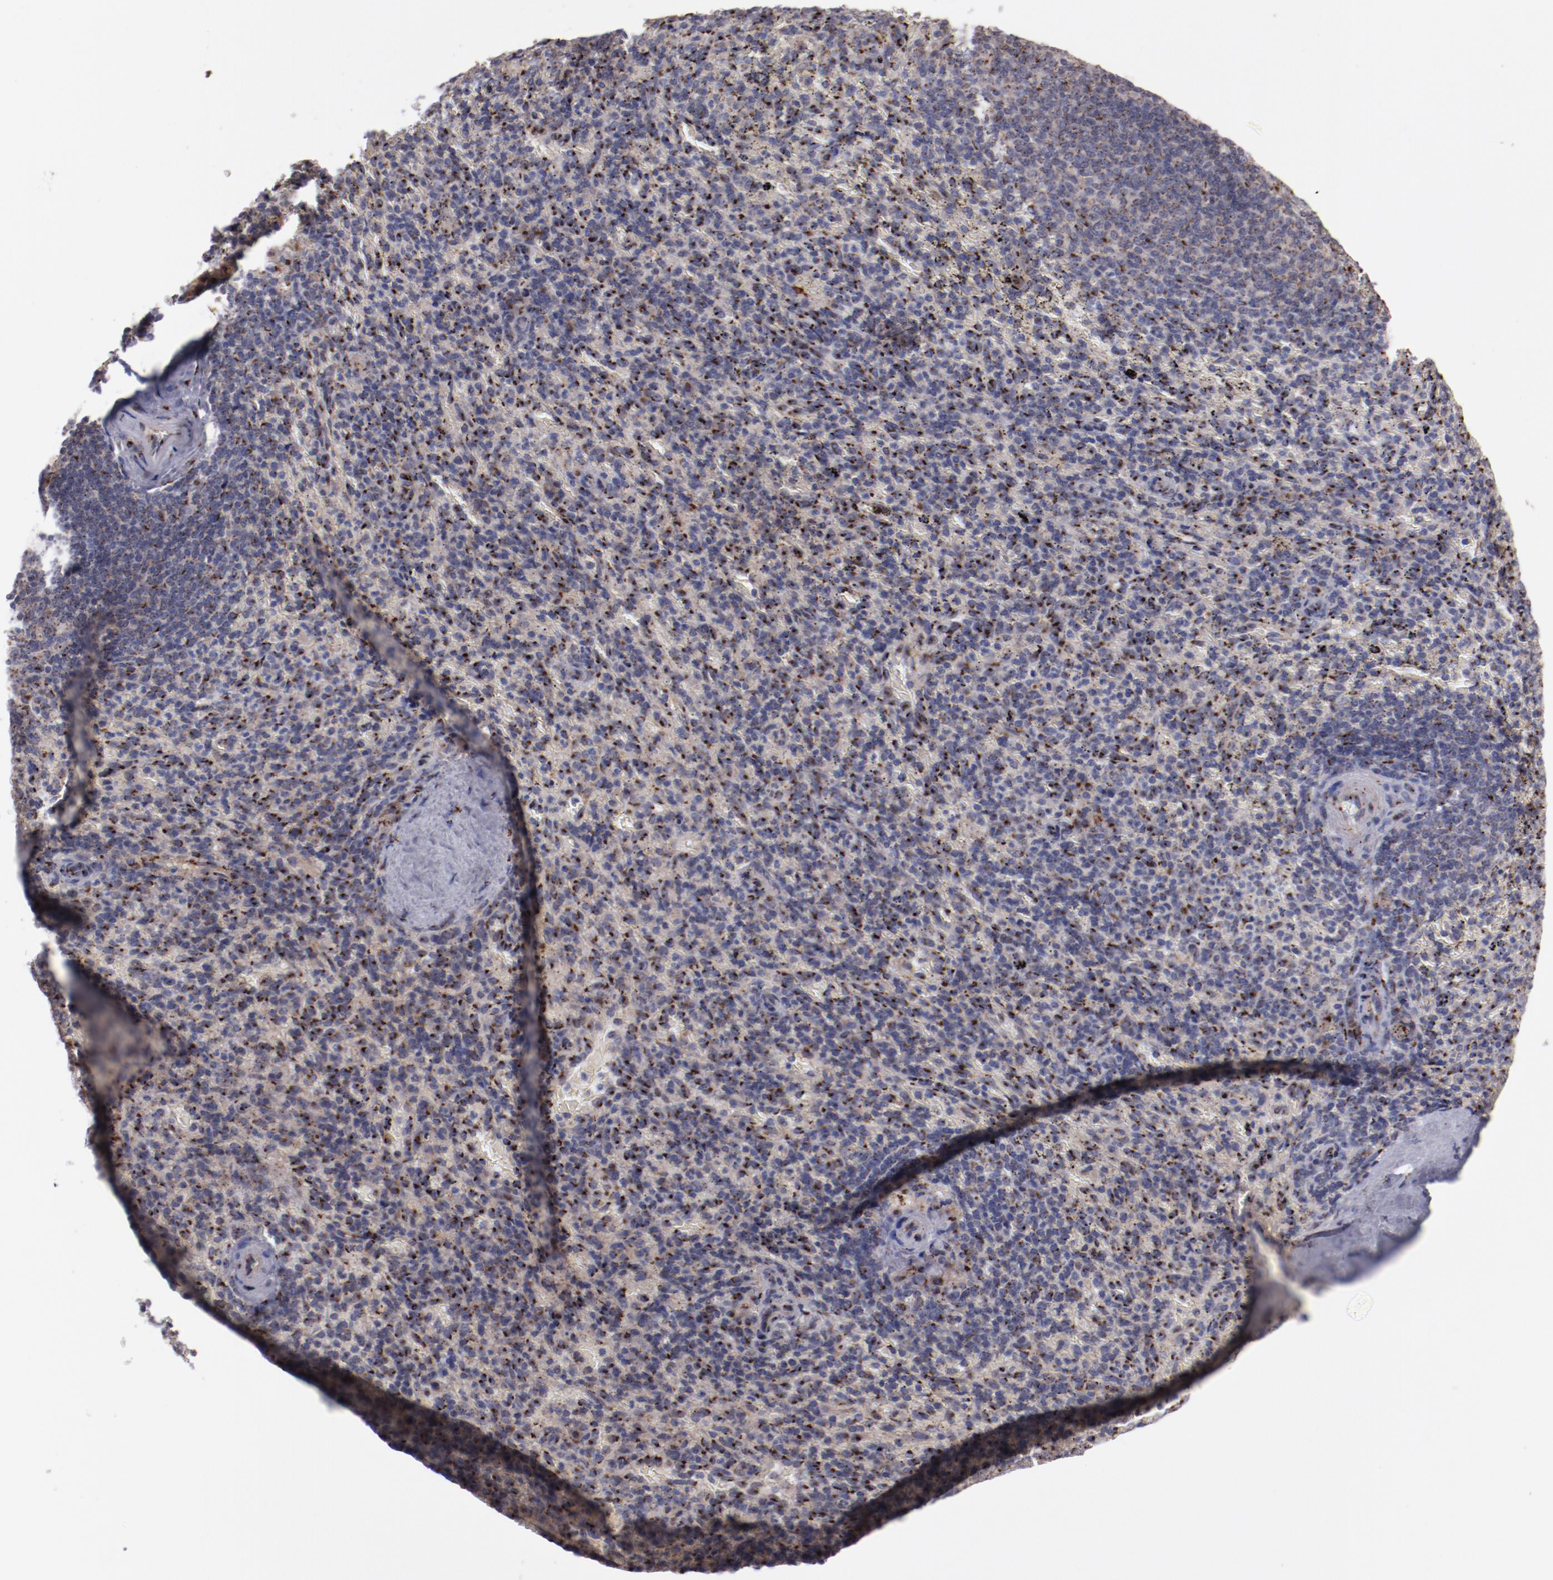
{"staining": {"intensity": "strong", "quantity": ">75%", "location": "cytoplasmic/membranous"}, "tissue": "spleen", "cell_type": "Cells in red pulp", "image_type": "normal", "snomed": [{"axis": "morphology", "description": "Normal tissue, NOS"}, {"axis": "topography", "description": "Spleen"}], "caption": "Unremarkable spleen reveals strong cytoplasmic/membranous expression in about >75% of cells in red pulp The protein of interest is shown in brown color, while the nuclei are stained blue..", "gene": "GOLIM4", "patient": {"sex": "female", "age": 43}}